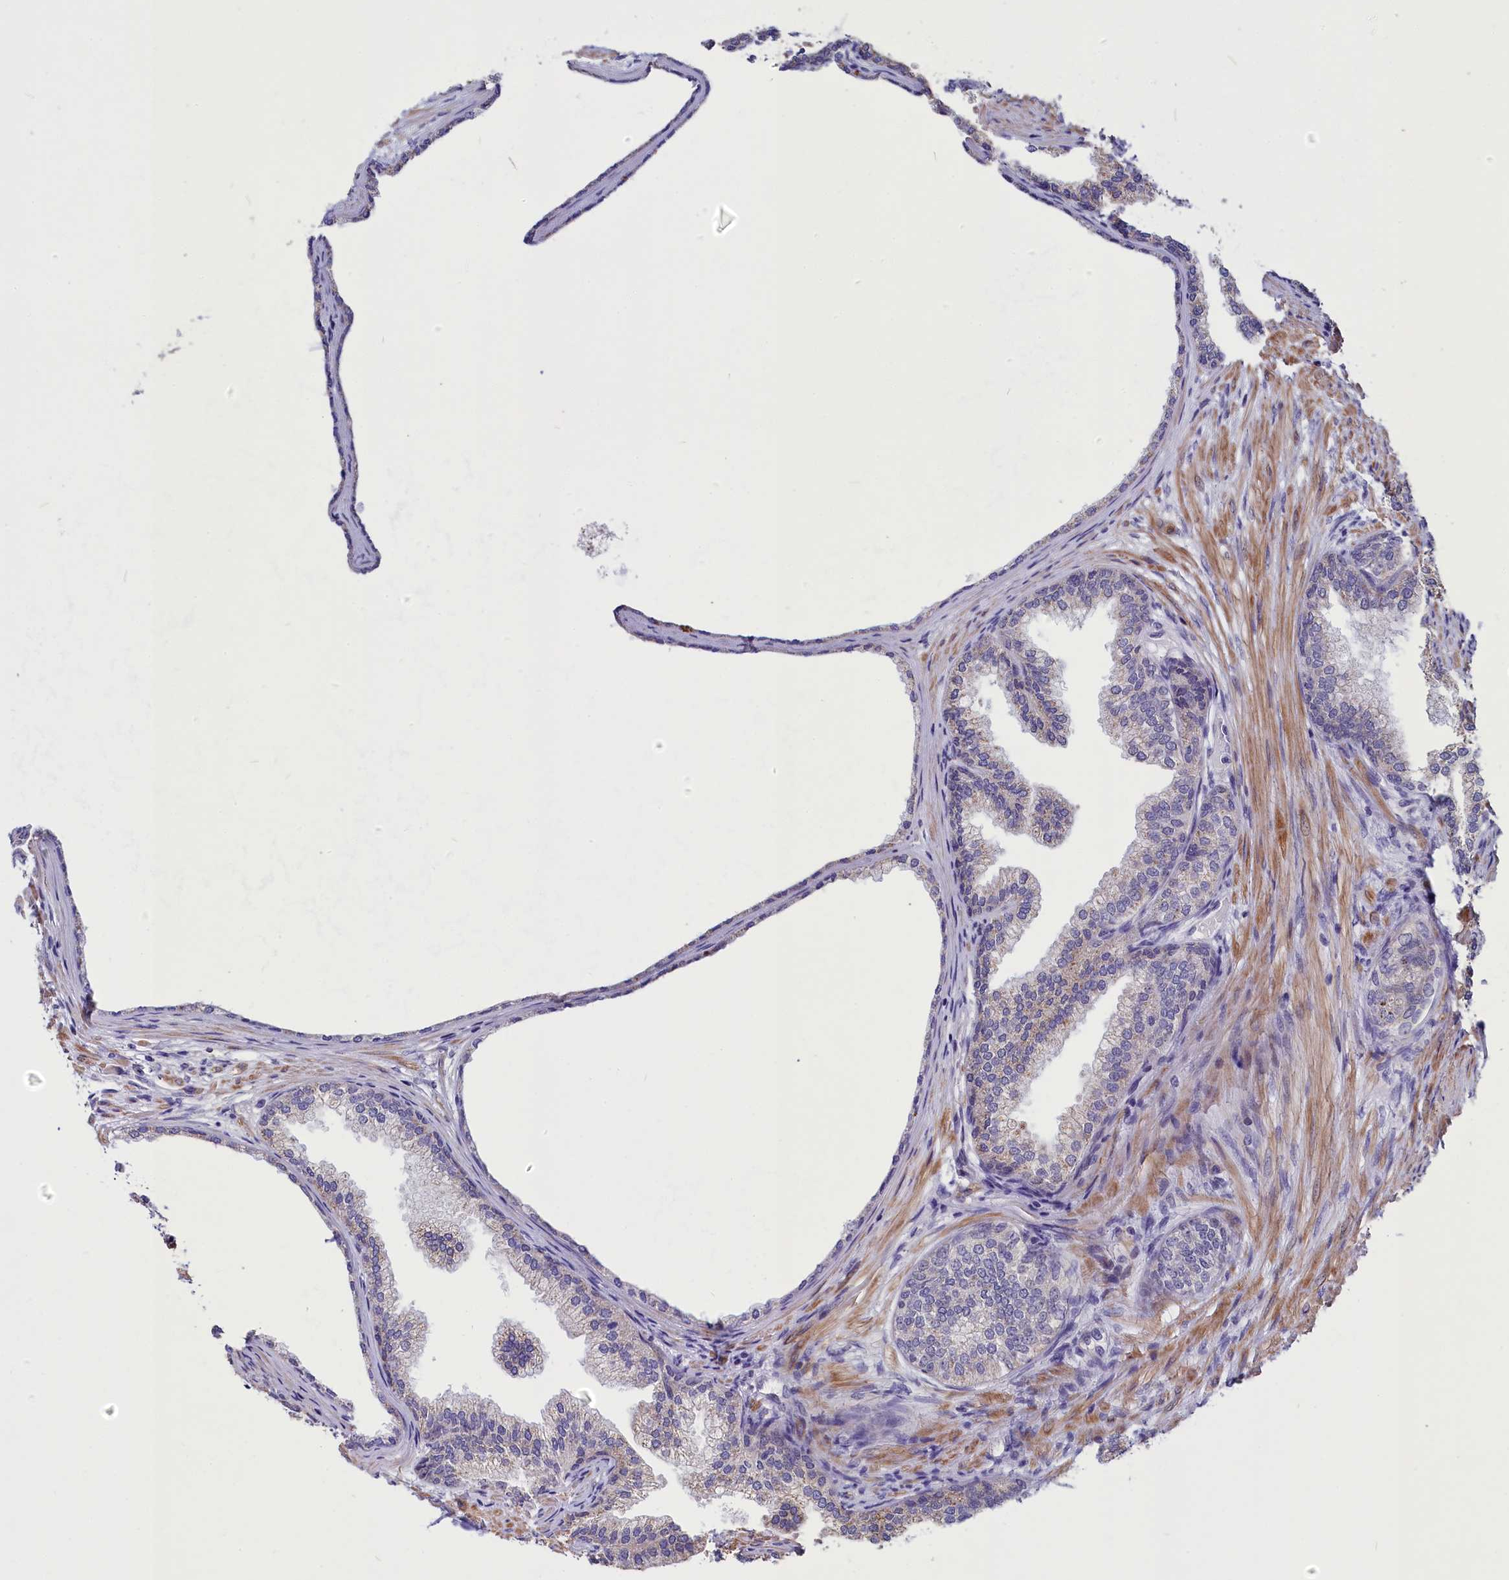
{"staining": {"intensity": "weak", "quantity": "25%-75%", "location": "cytoplasmic/membranous"}, "tissue": "prostate", "cell_type": "Glandular cells", "image_type": "normal", "snomed": [{"axis": "morphology", "description": "Normal tissue, NOS"}, {"axis": "topography", "description": "Prostate"}], "caption": "Glandular cells exhibit low levels of weak cytoplasmic/membranous staining in about 25%-75% of cells in normal human prostate.", "gene": "SCD5", "patient": {"sex": "male", "age": 76}}